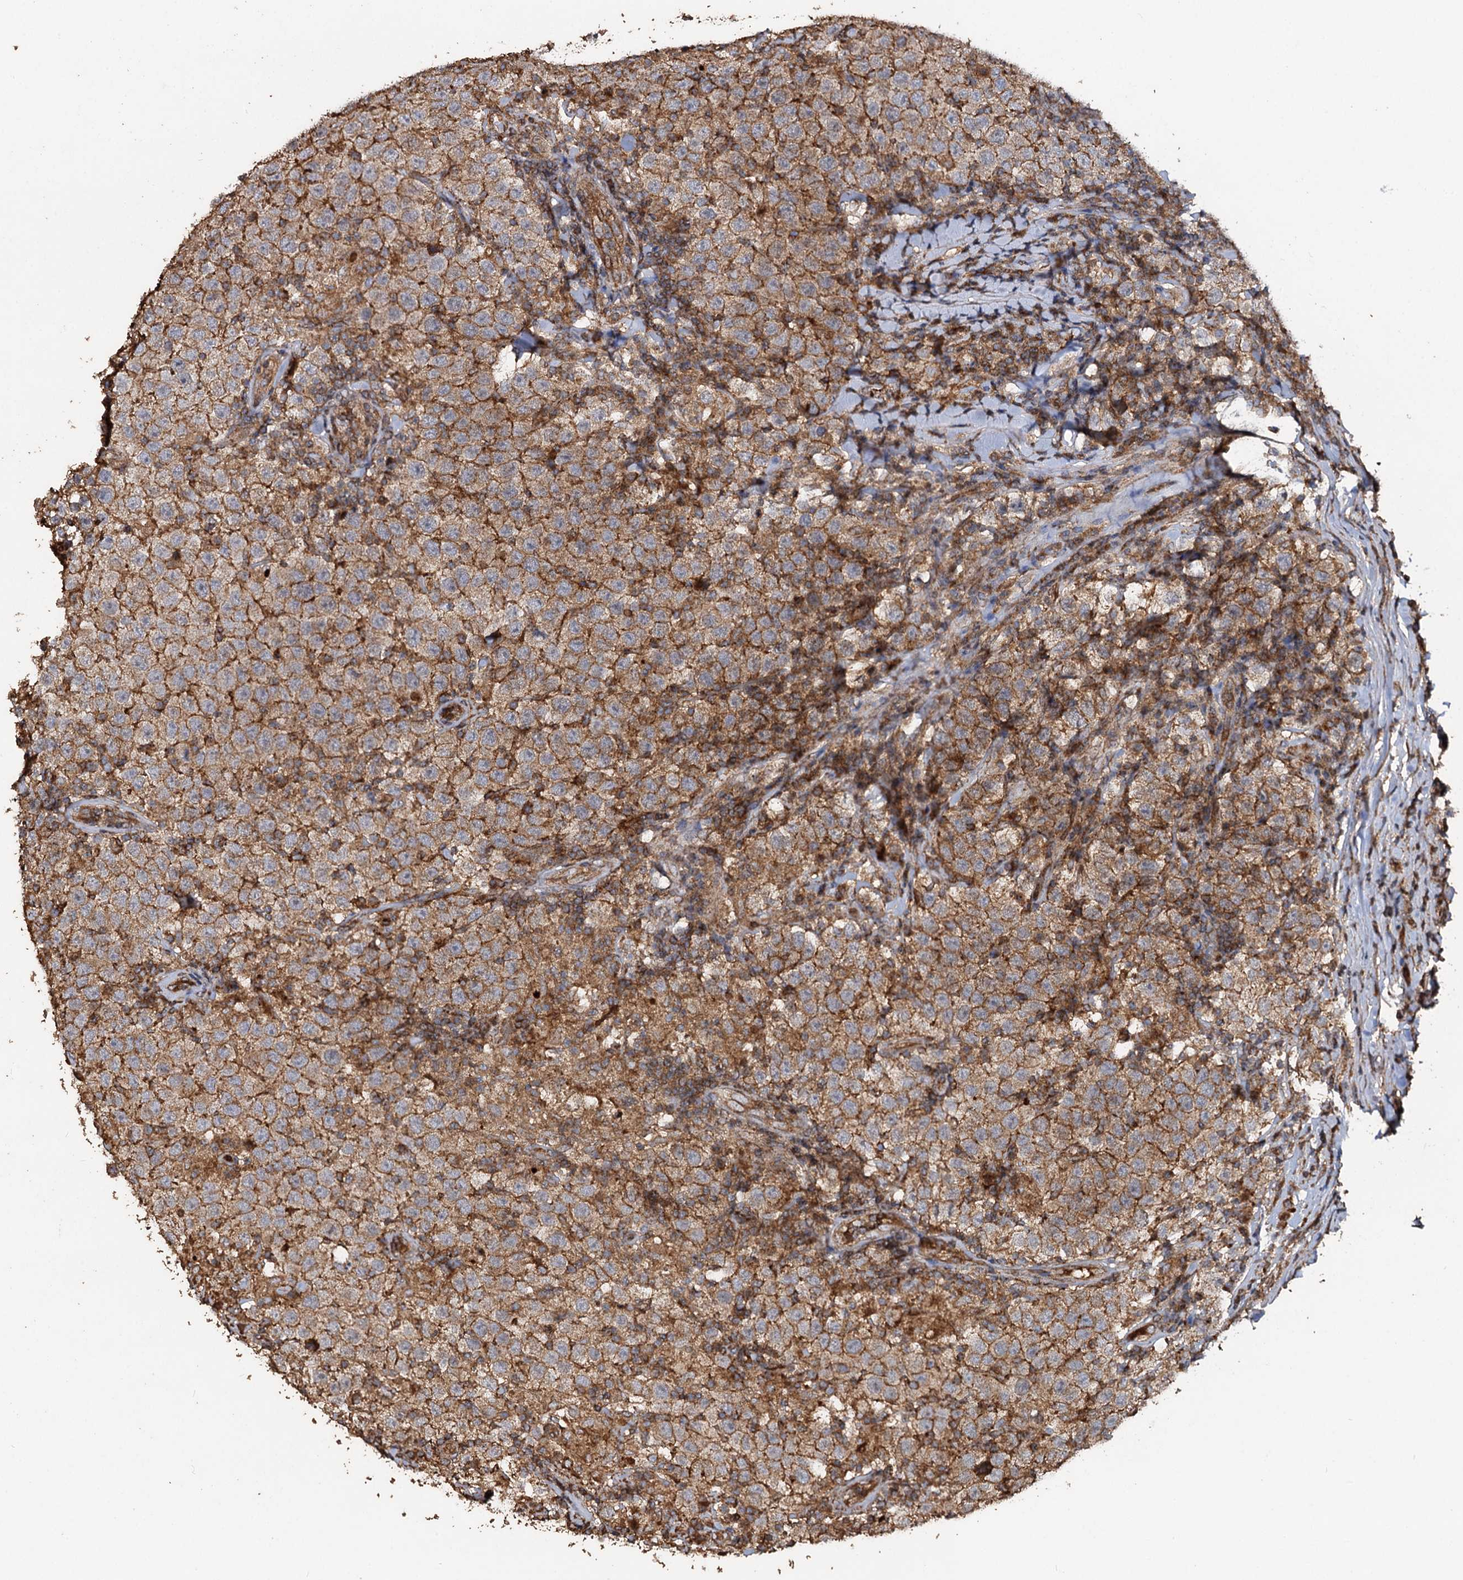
{"staining": {"intensity": "weak", "quantity": ">75%", "location": "cytoplasmic/membranous"}, "tissue": "testis cancer", "cell_type": "Tumor cells", "image_type": "cancer", "snomed": [{"axis": "morphology", "description": "Normal tissue, NOS"}, {"axis": "morphology", "description": "Urothelial carcinoma, High grade"}, {"axis": "morphology", "description": "Seminoma, NOS"}, {"axis": "morphology", "description": "Carcinoma, Embryonal, NOS"}, {"axis": "topography", "description": "Urinary bladder"}, {"axis": "topography", "description": "Testis"}], "caption": "Testis urothelial carcinoma (high-grade) stained for a protein (brown) exhibits weak cytoplasmic/membranous positive staining in approximately >75% of tumor cells.", "gene": "NOTCH2NLA", "patient": {"sex": "male", "age": 41}}